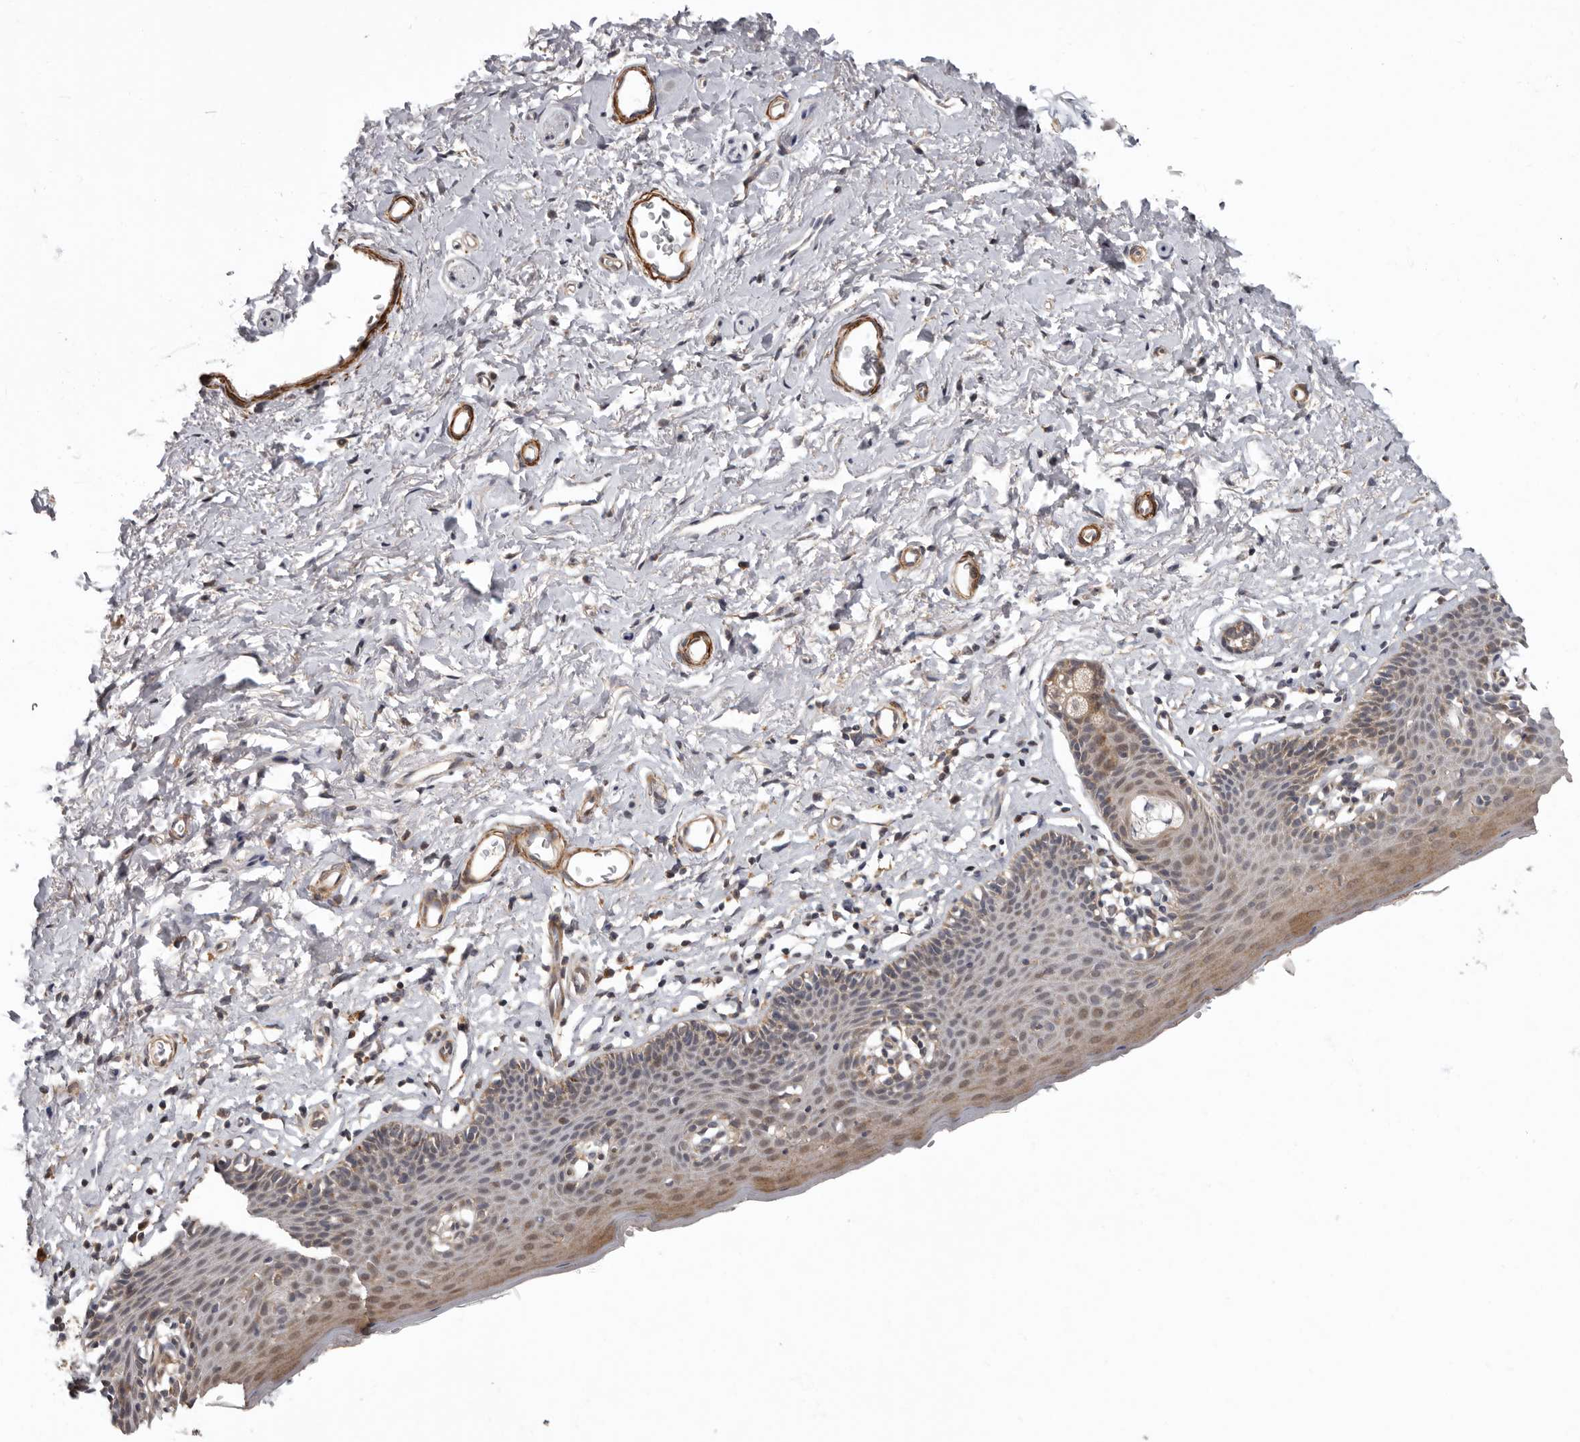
{"staining": {"intensity": "moderate", "quantity": "<25%", "location": "cytoplasmic/membranous"}, "tissue": "skin", "cell_type": "Epidermal cells", "image_type": "normal", "snomed": [{"axis": "morphology", "description": "Normal tissue, NOS"}, {"axis": "topography", "description": "Vulva"}], "caption": "Epidermal cells show low levels of moderate cytoplasmic/membranous positivity in approximately <25% of cells in normal skin. (Brightfield microscopy of DAB IHC at high magnification).", "gene": "FGFR4", "patient": {"sex": "female", "age": 66}}